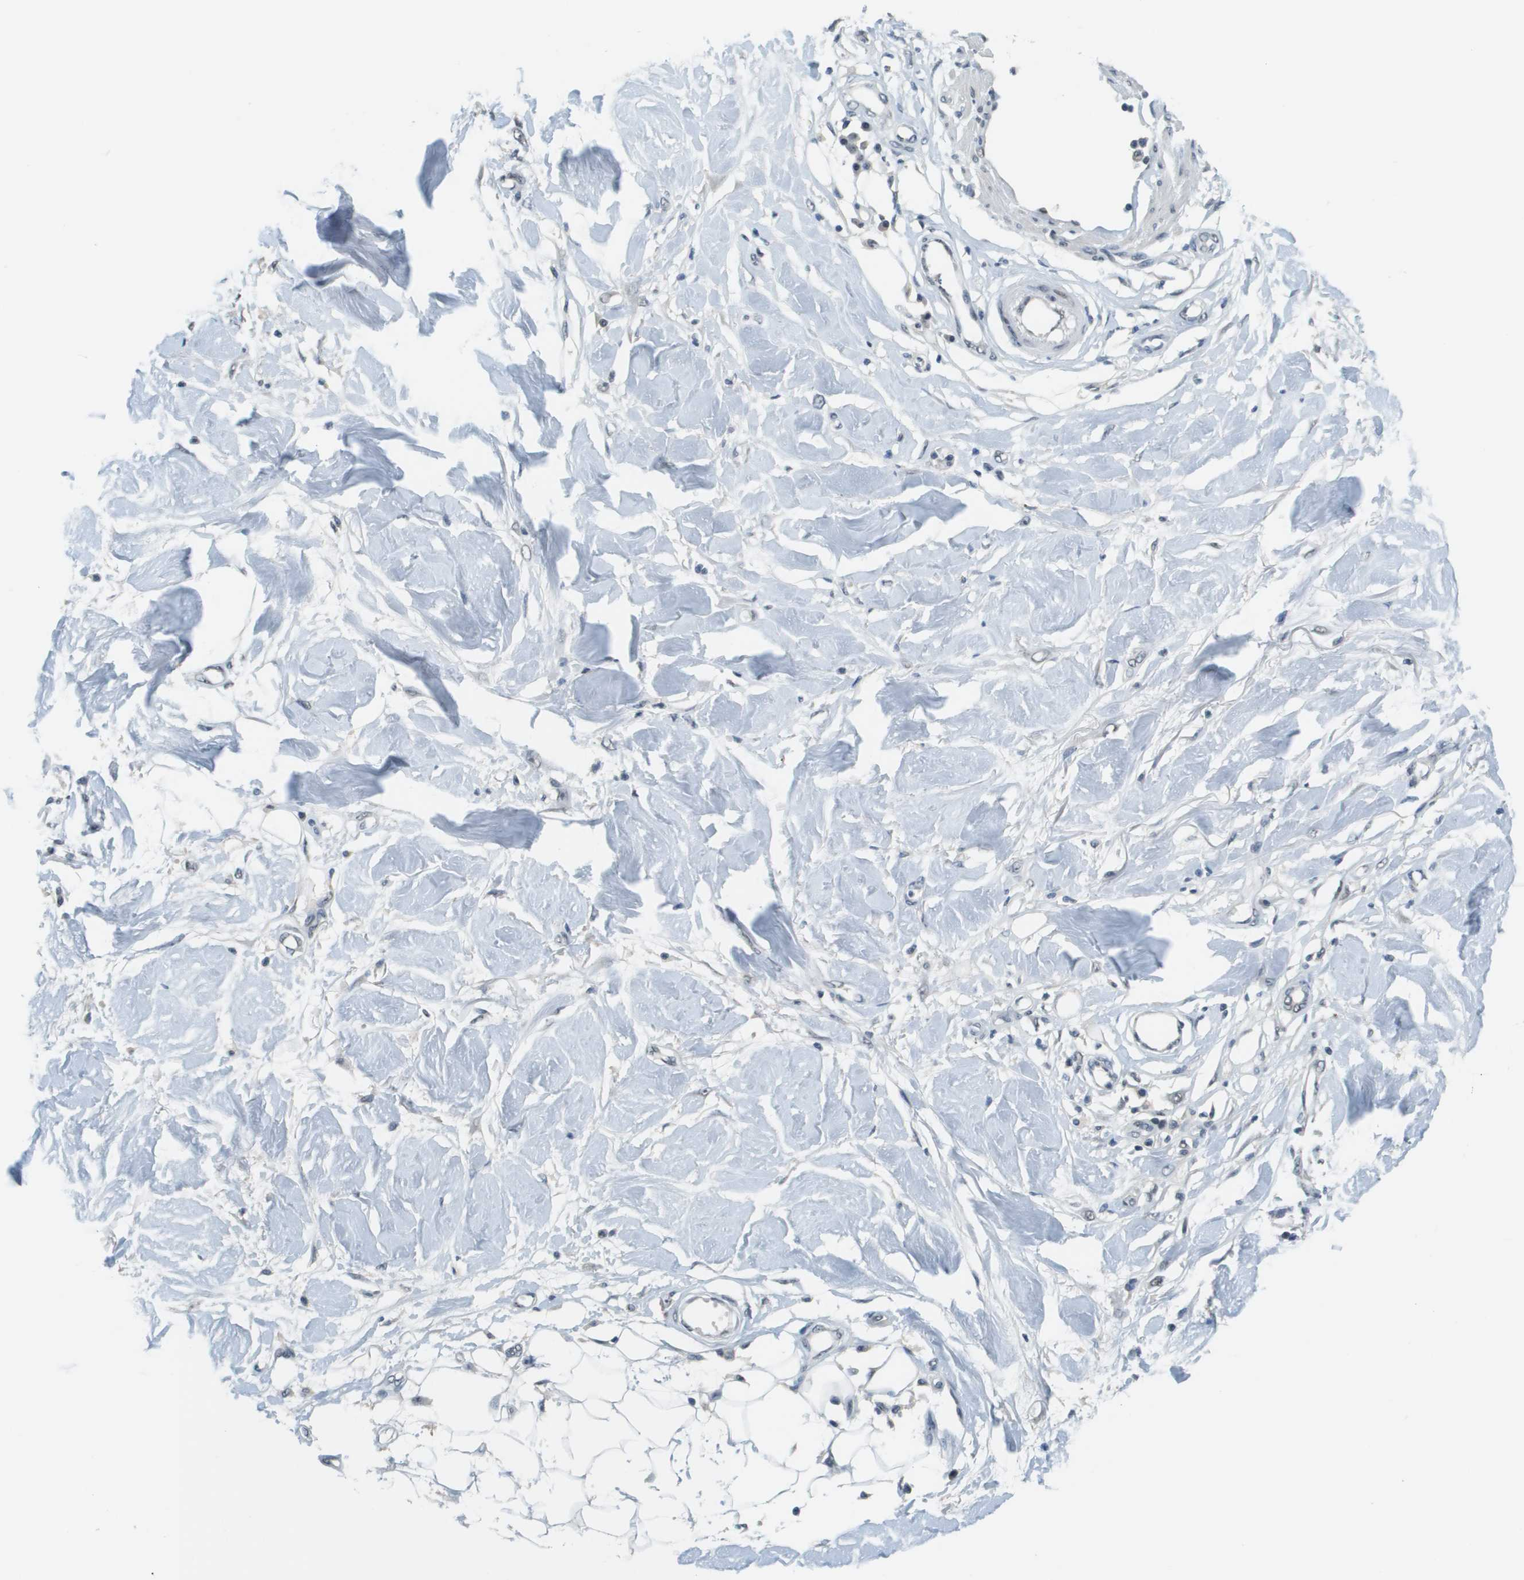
{"staining": {"intensity": "moderate", "quantity": "<25%", "location": "cytoplasmic/membranous"}, "tissue": "adipose tissue", "cell_type": "Adipocytes", "image_type": "normal", "snomed": [{"axis": "morphology", "description": "Normal tissue, NOS"}, {"axis": "morphology", "description": "Squamous cell carcinoma, NOS"}, {"axis": "topography", "description": "Skin"}, {"axis": "topography", "description": "Peripheral nerve tissue"}], "caption": "Protein staining of unremarkable adipose tissue displays moderate cytoplasmic/membranous expression in approximately <25% of adipocytes.", "gene": "CBX5", "patient": {"sex": "male", "age": 83}}